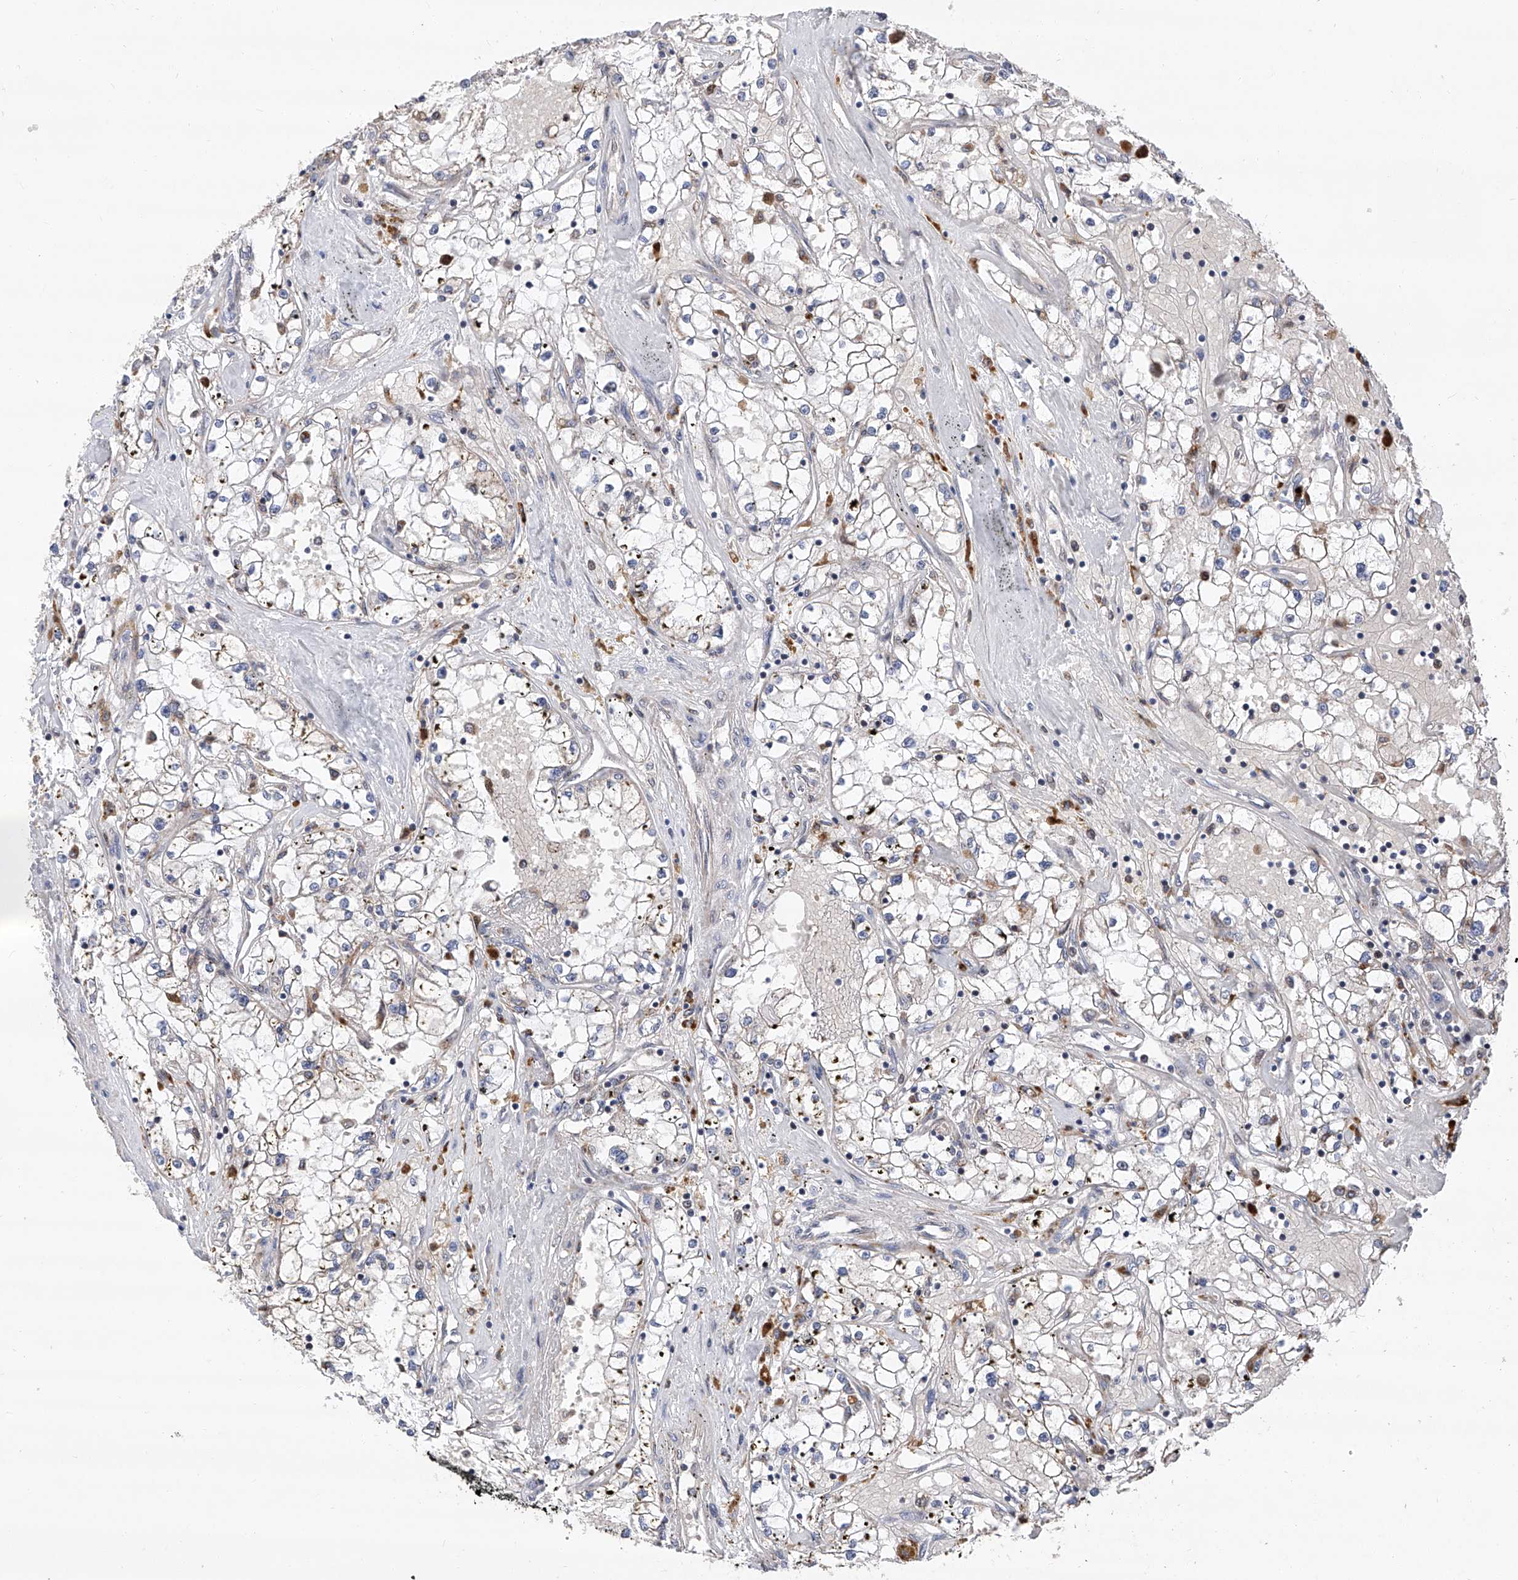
{"staining": {"intensity": "negative", "quantity": "none", "location": "none"}, "tissue": "renal cancer", "cell_type": "Tumor cells", "image_type": "cancer", "snomed": [{"axis": "morphology", "description": "Adenocarcinoma, NOS"}, {"axis": "topography", "description": "Kidney"}], "caption": "There is no significant positivity in tumor cells of renal cancer (adenocarcinoma).", "gene": "FARP2", "patient": {"sex": "male", "age": 56}}